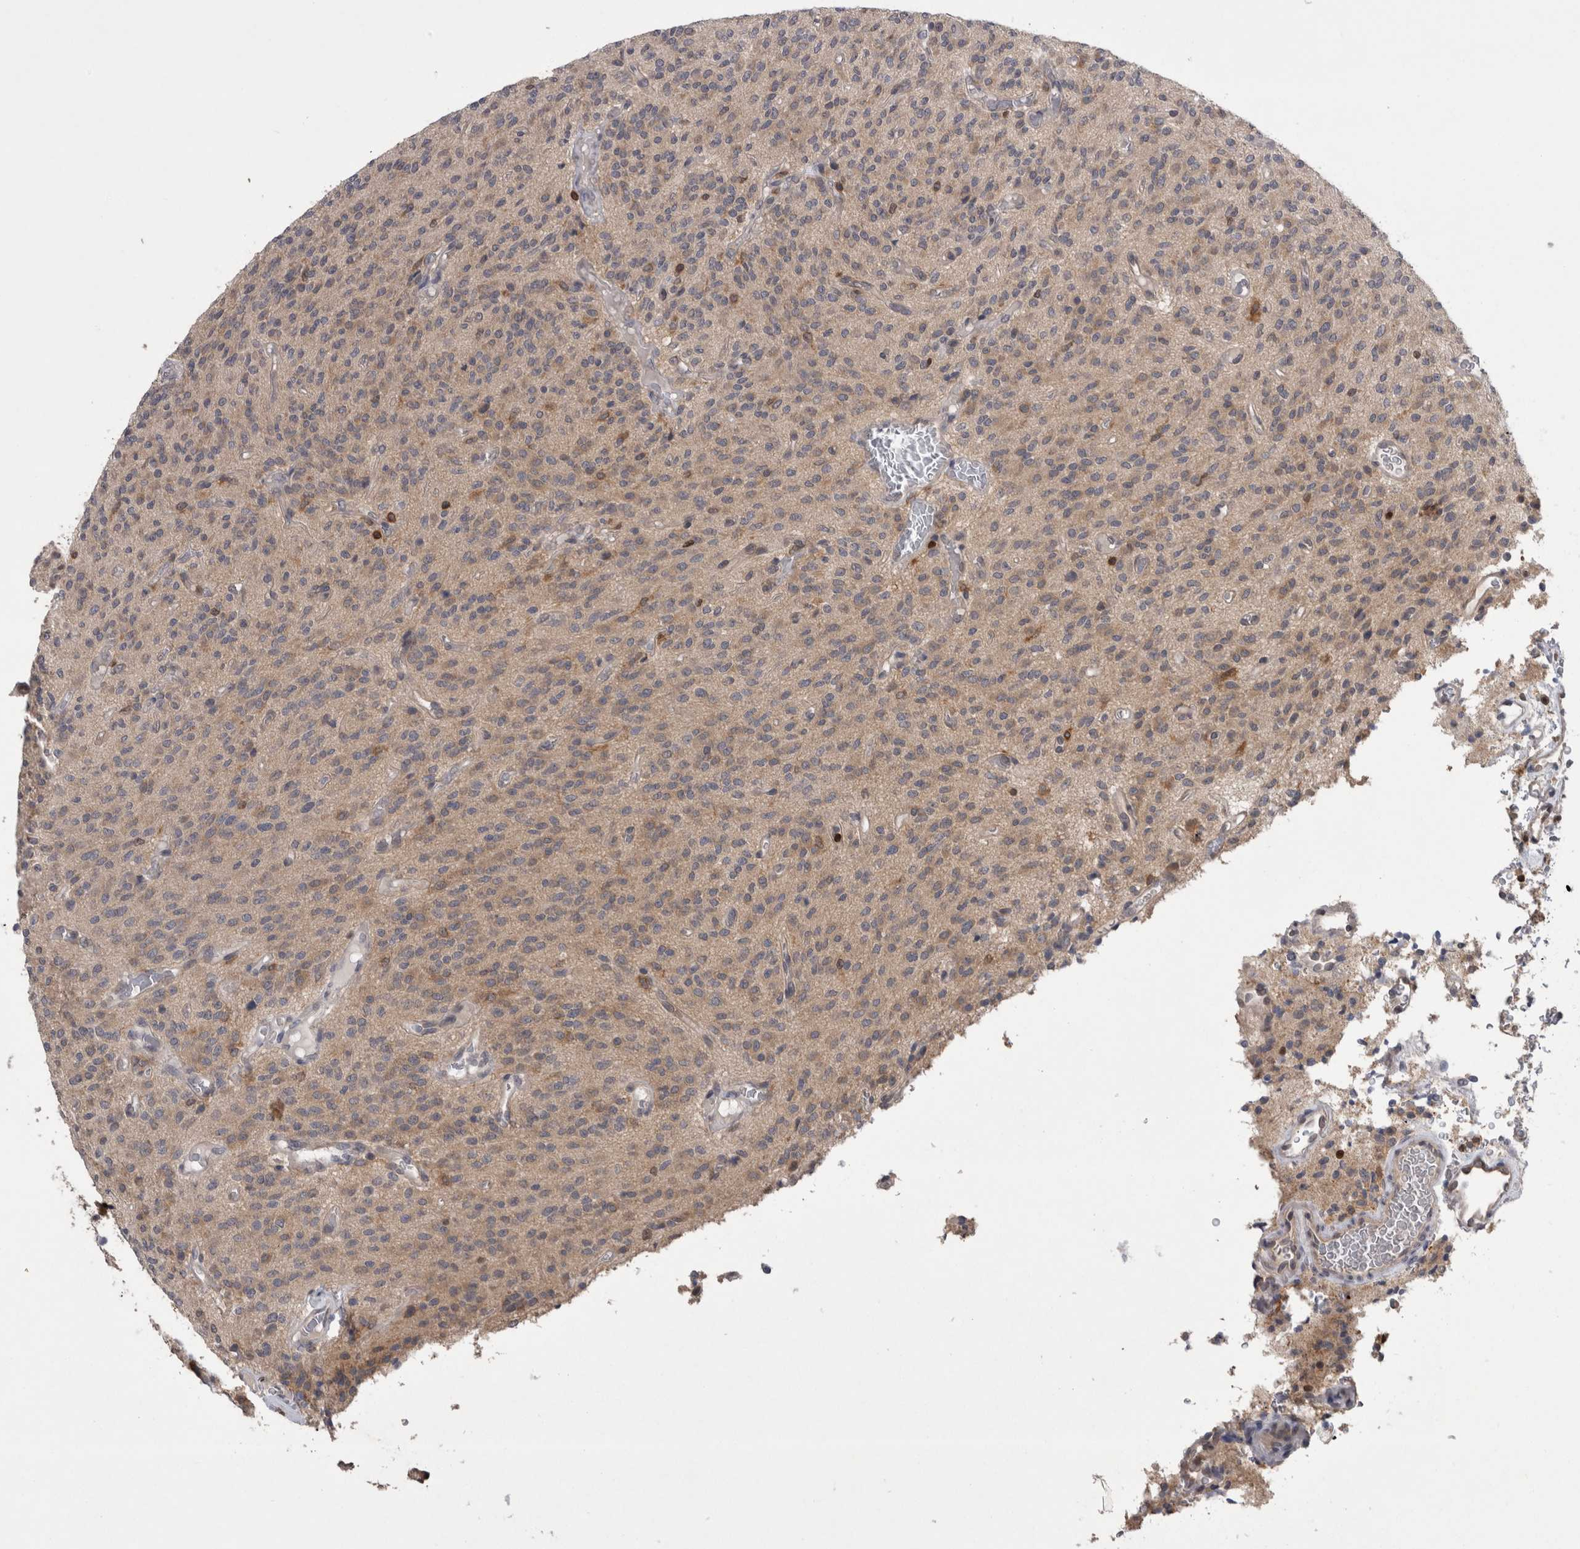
{"staining": {"intensity": "weak", "quantity": "<25%", "location": "cytoplasmic/membranous"}, "tissue": "glioma", "cell_type": "Tumor cells", "image_type": "cancer", "snomed": [{"axis": "morphology", "description": "Glioma, malignant, High grade"}, {"axis": "topography", "description": "Brain"}], "caption": "Glioma stained for a protein using immunohistochemistry (IHC) displays no expression tumor cells.", "gene": "NFATC2", "patient": {"sex": "male", "age": 34}}